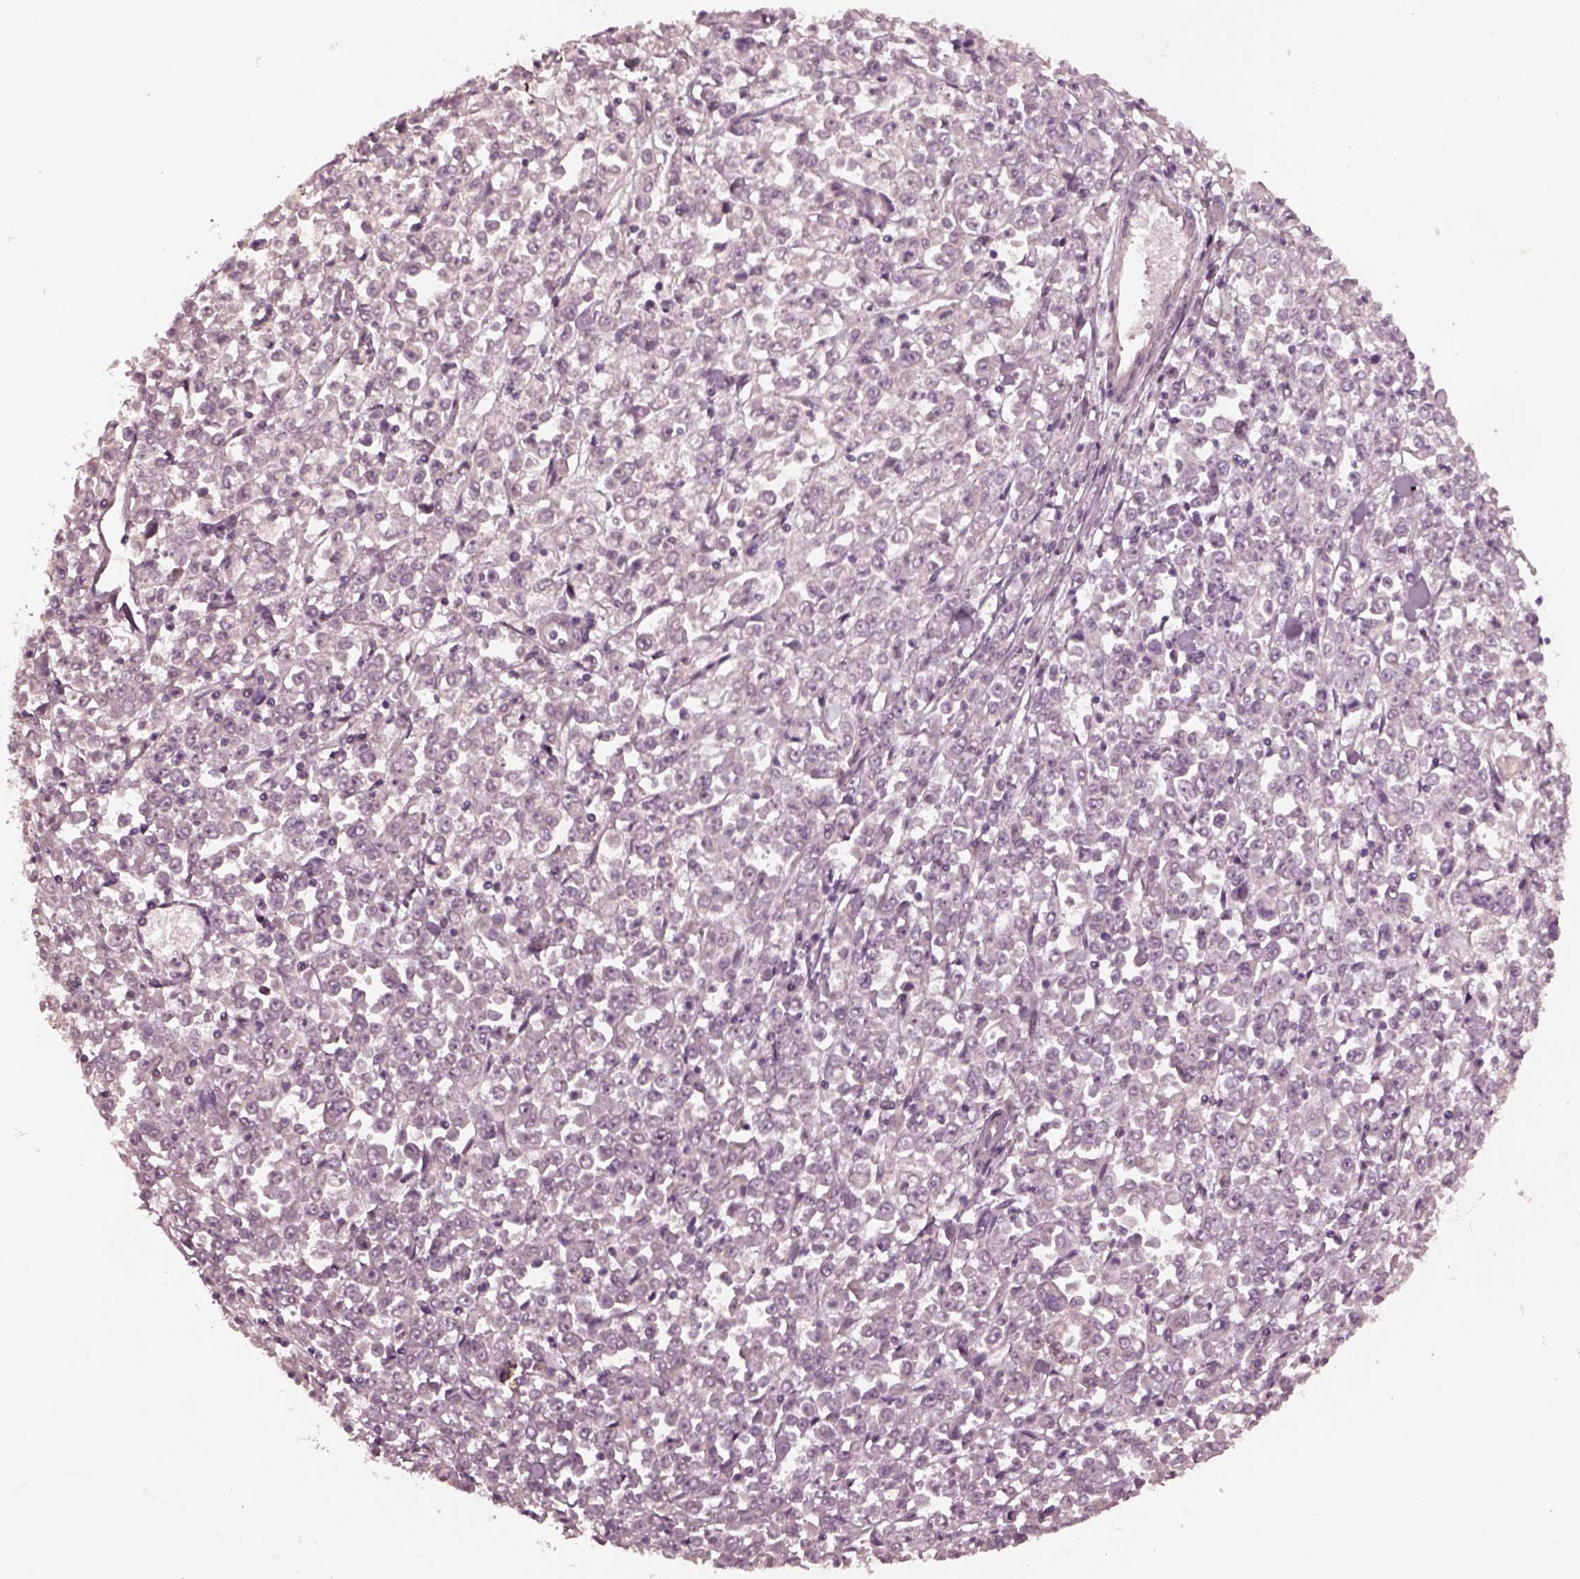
{"staining": {"intensity": "negative", "quantity": "none", "location": "none"}, "tissue": "stomach cancer", "cell_type": "Tumor cells", "image_type": "cancer", "snomed": [{"axis": "morphology", "description": "Adenocarcinoma, NOS"}, {"axis": "topography", "description": "Stomach, upper"}], "caption": "High magnification brightfield microscopy of stomach cancer stained with DAB (brown) and counterstained with hematoxylin (blue): tumor cells show no significant positivity. (Brightfield microscopy of DAB immunohistochemistry (IHC) at high magnification).", "gene": "TUBG1", "patient": {"sex": "male", "age": 70}}